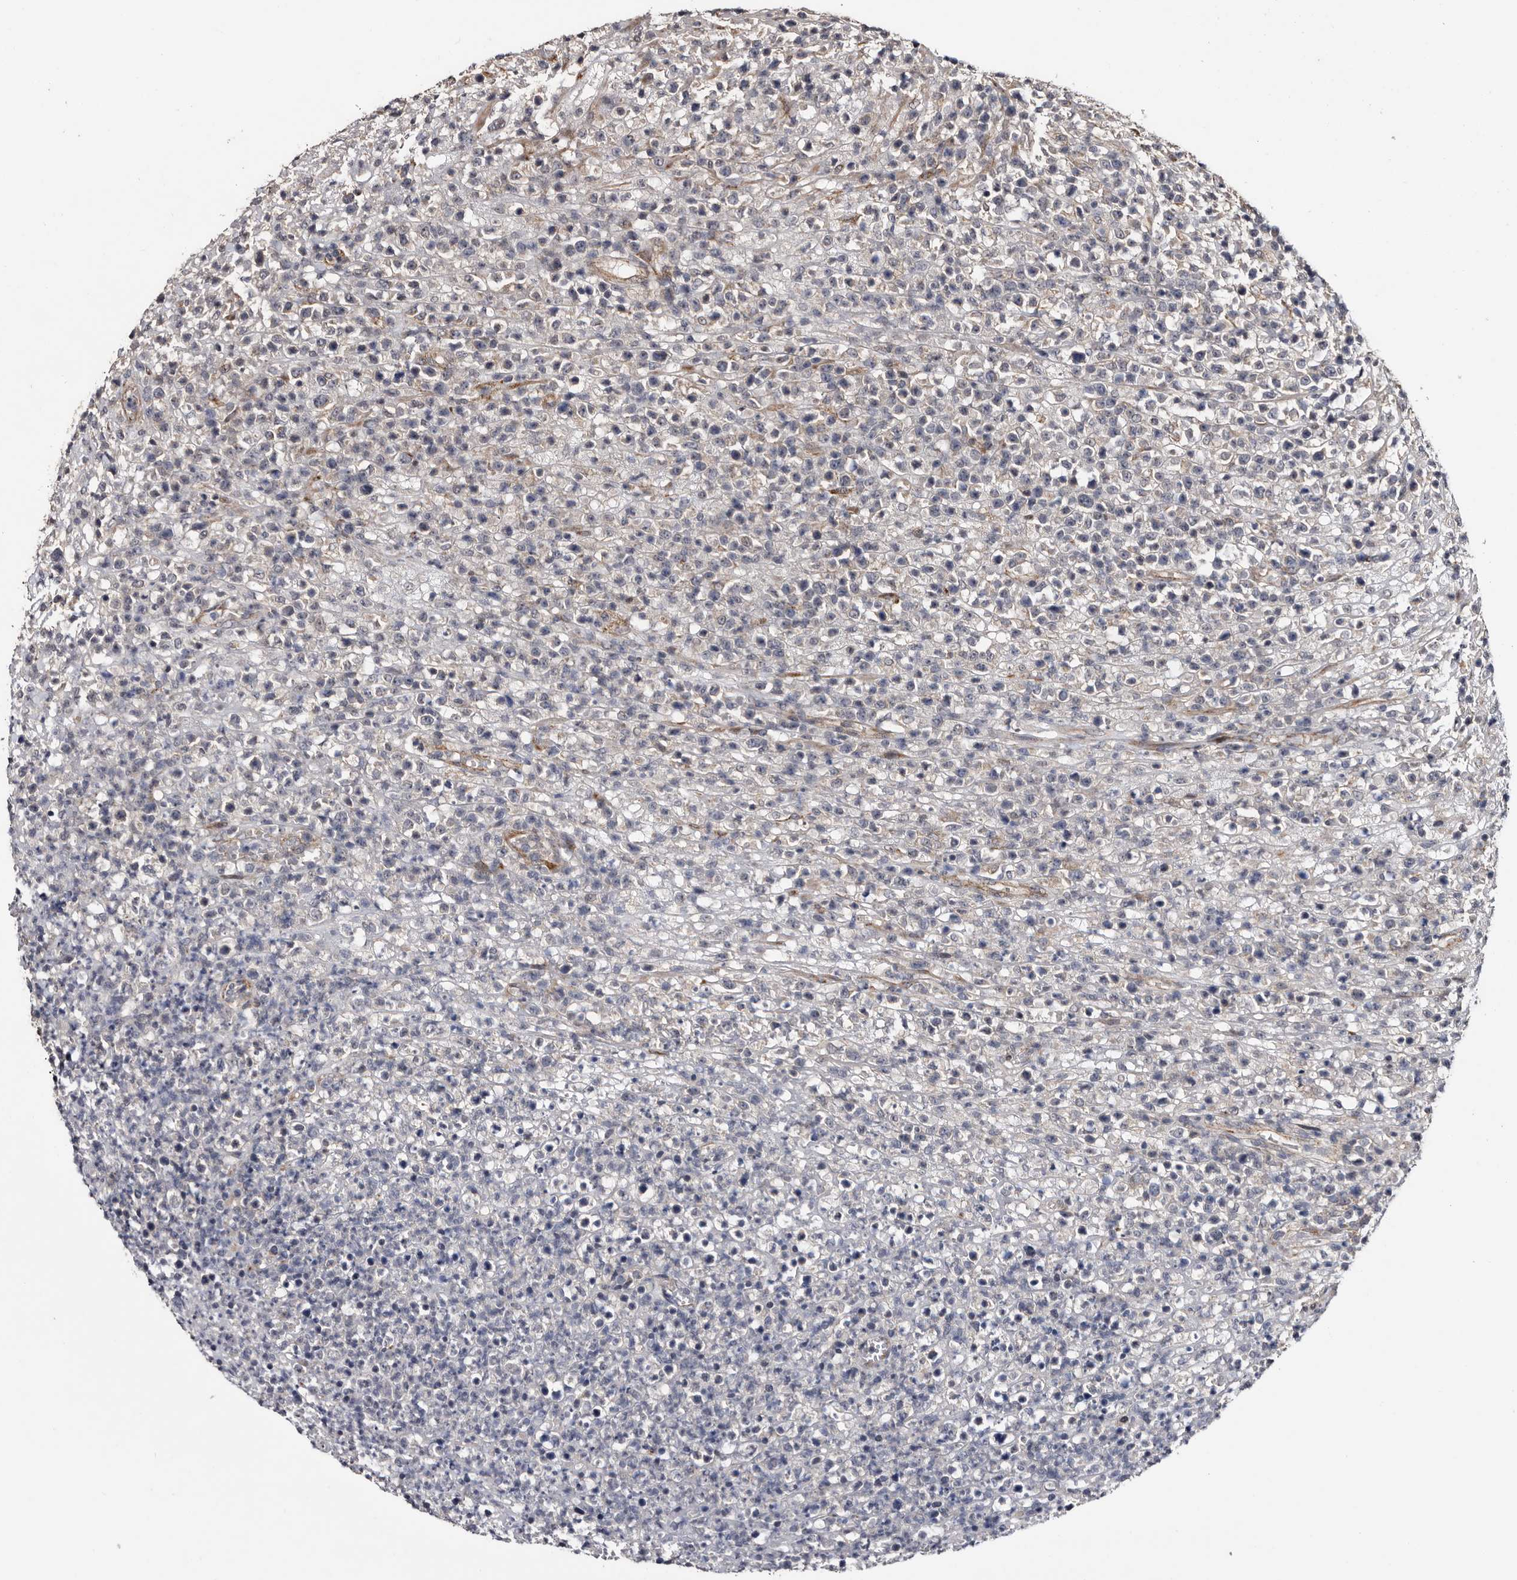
{"staining": {"intensity": "negative", "quantity": "none", "location": "none"}, "tissue": "lymphoma", "cell_type": "Tumor cells", "image_type": "cancer", "snomed": [{"axis": "morphology", "description": "Malignant lymphoma, non-Hodgkin's type, High grade"}, {"axis": "topography", "description": "Colon"}], "caption": "DAB immunohistochemical staining of human malignant lymphoma, non-Hodgkin's type (high-grade) shows no significant positivity in tumor cells. (DAB immunohistochemistry (IHC) visualized using brightfield microscopy, high magnification).", "gene": "ARMCX2", "patient": {"sex": "female", "age": 53}}